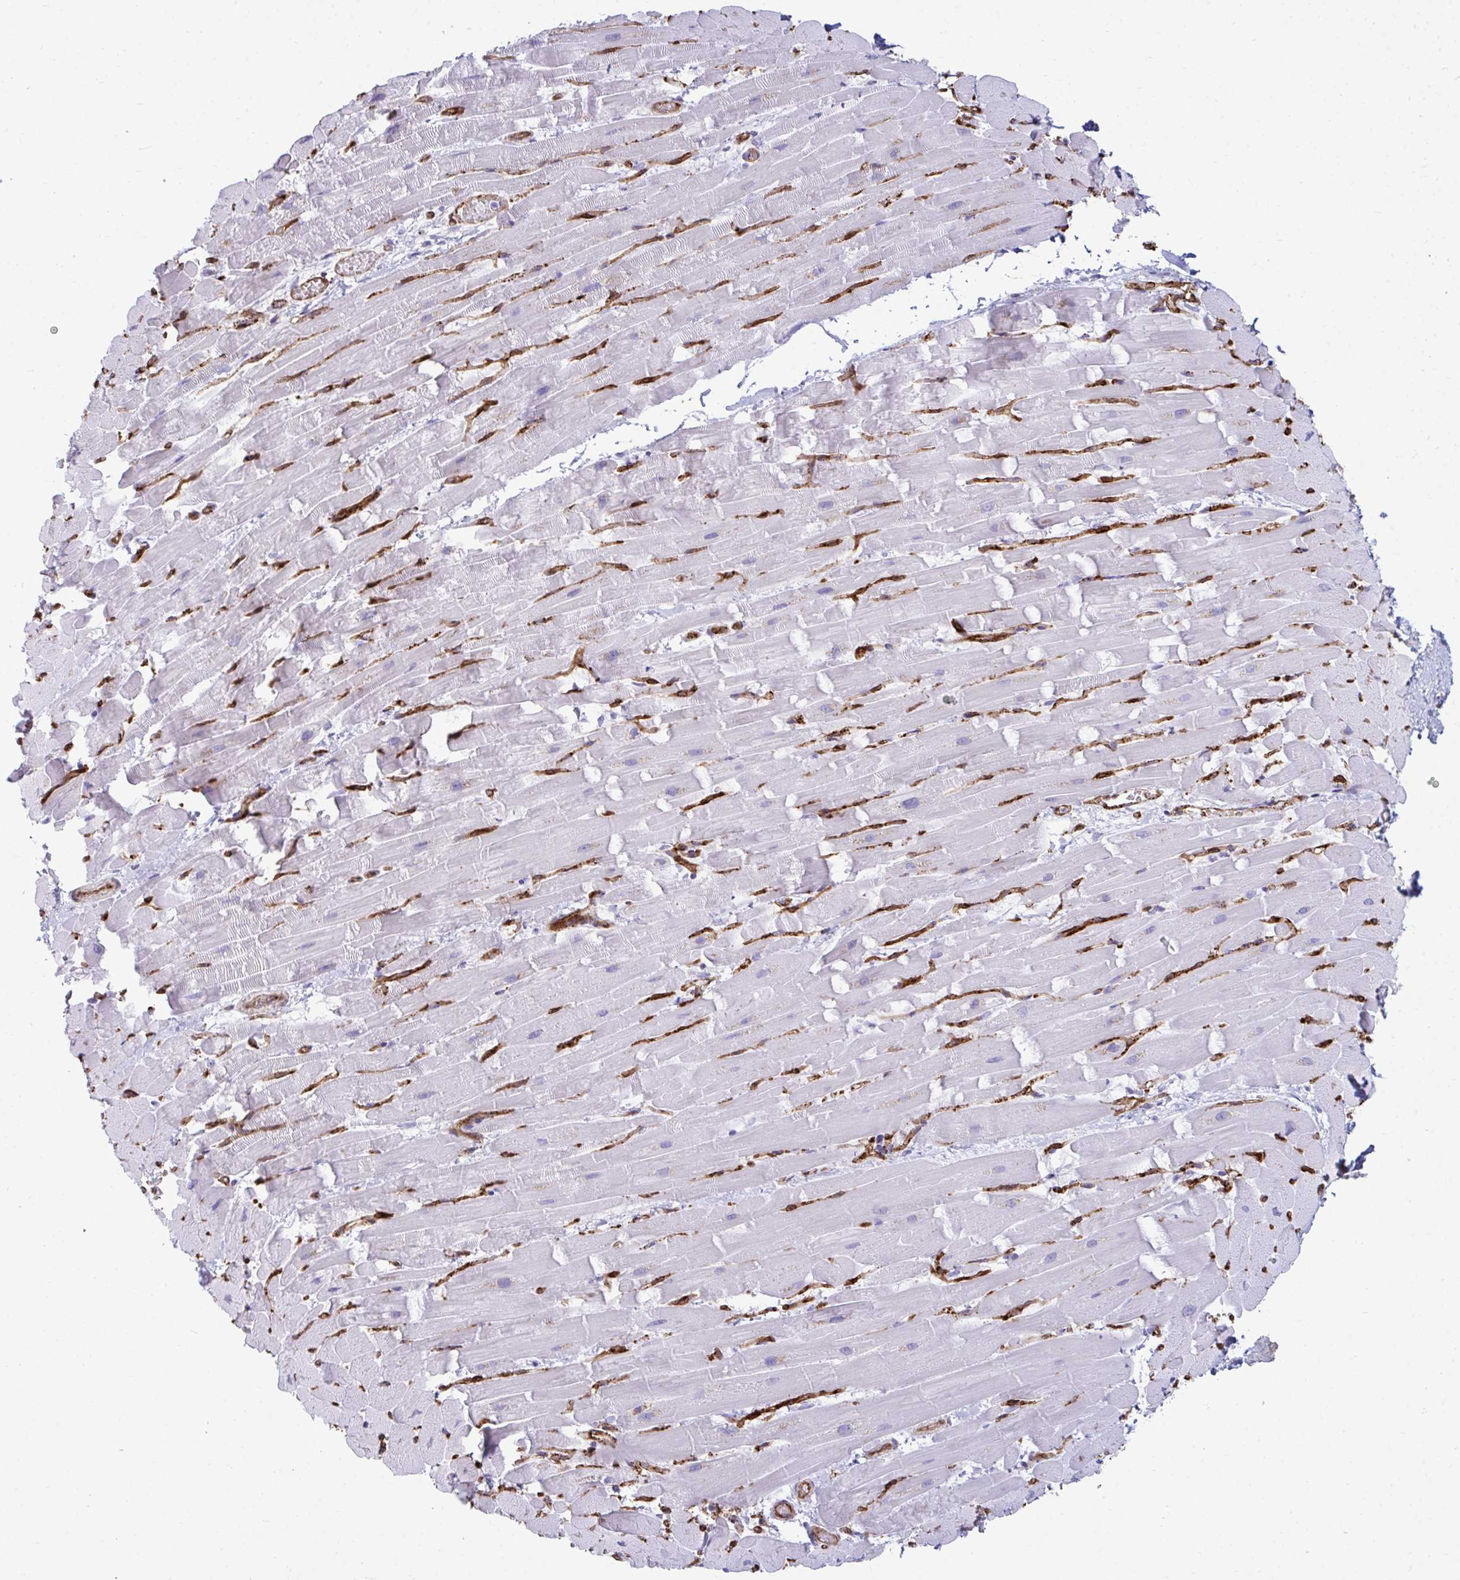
{"staining": {"intensity": "negative", "quantity": "none", "location": "none"}, "tissue": "heart muscle", "cell_type": "Cardiomyocytes", "image_type": "normal", "snomed": [{"axis": "morphology", "description": "Normal tissue, NOS"}, {"axis": "topography", "description": "Heart"}], "caption": "DAB (3,3'-diaminobenzidine) immunohistochemical staining of unremarkable heart muscle demonstrates no significant expression in cardiomyocytes.", "gene": "UBL3", "patient": {"sex": "male", "age": 37}}